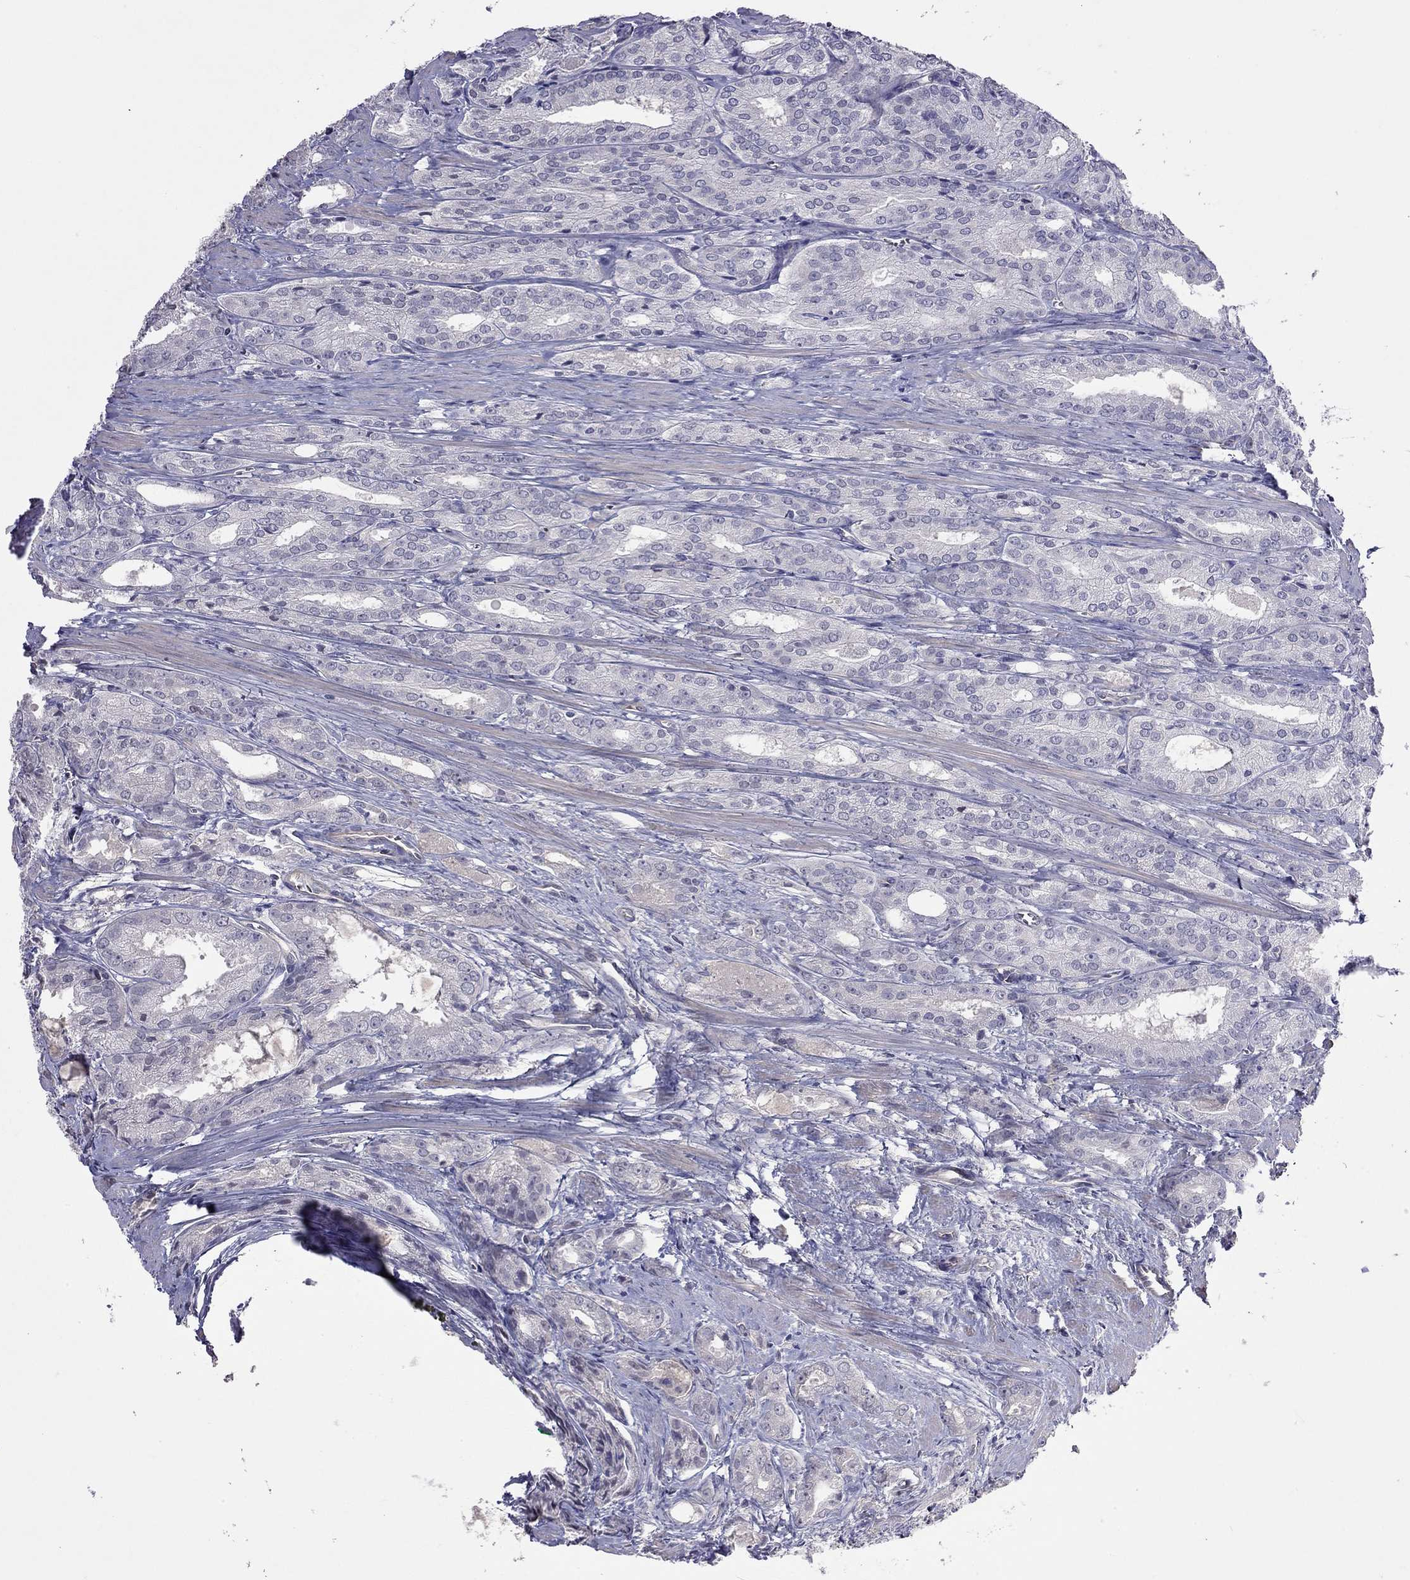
{"staining": {"intensity": "negative", "quantity": "none", "location": "none"}, "tissue": "prostate cancer", "cell_type": "Tumor cells", "image_type": "cancer", "snomed": [{"axis": "morphology", "description": "Adenocarcinoma, NOS"}, {"axis": "morphology", "description": "Adenocarcinoma, High grade"}, {"axis": "topography", "description": "Prostate"}], "caption": "Immunohistochemistry (IHC) of human adenocarcinoma (prostate) displays no expression in tumor cells.", "gene": "FEZ1", "patient": {"sex": "male", "age": 70}}